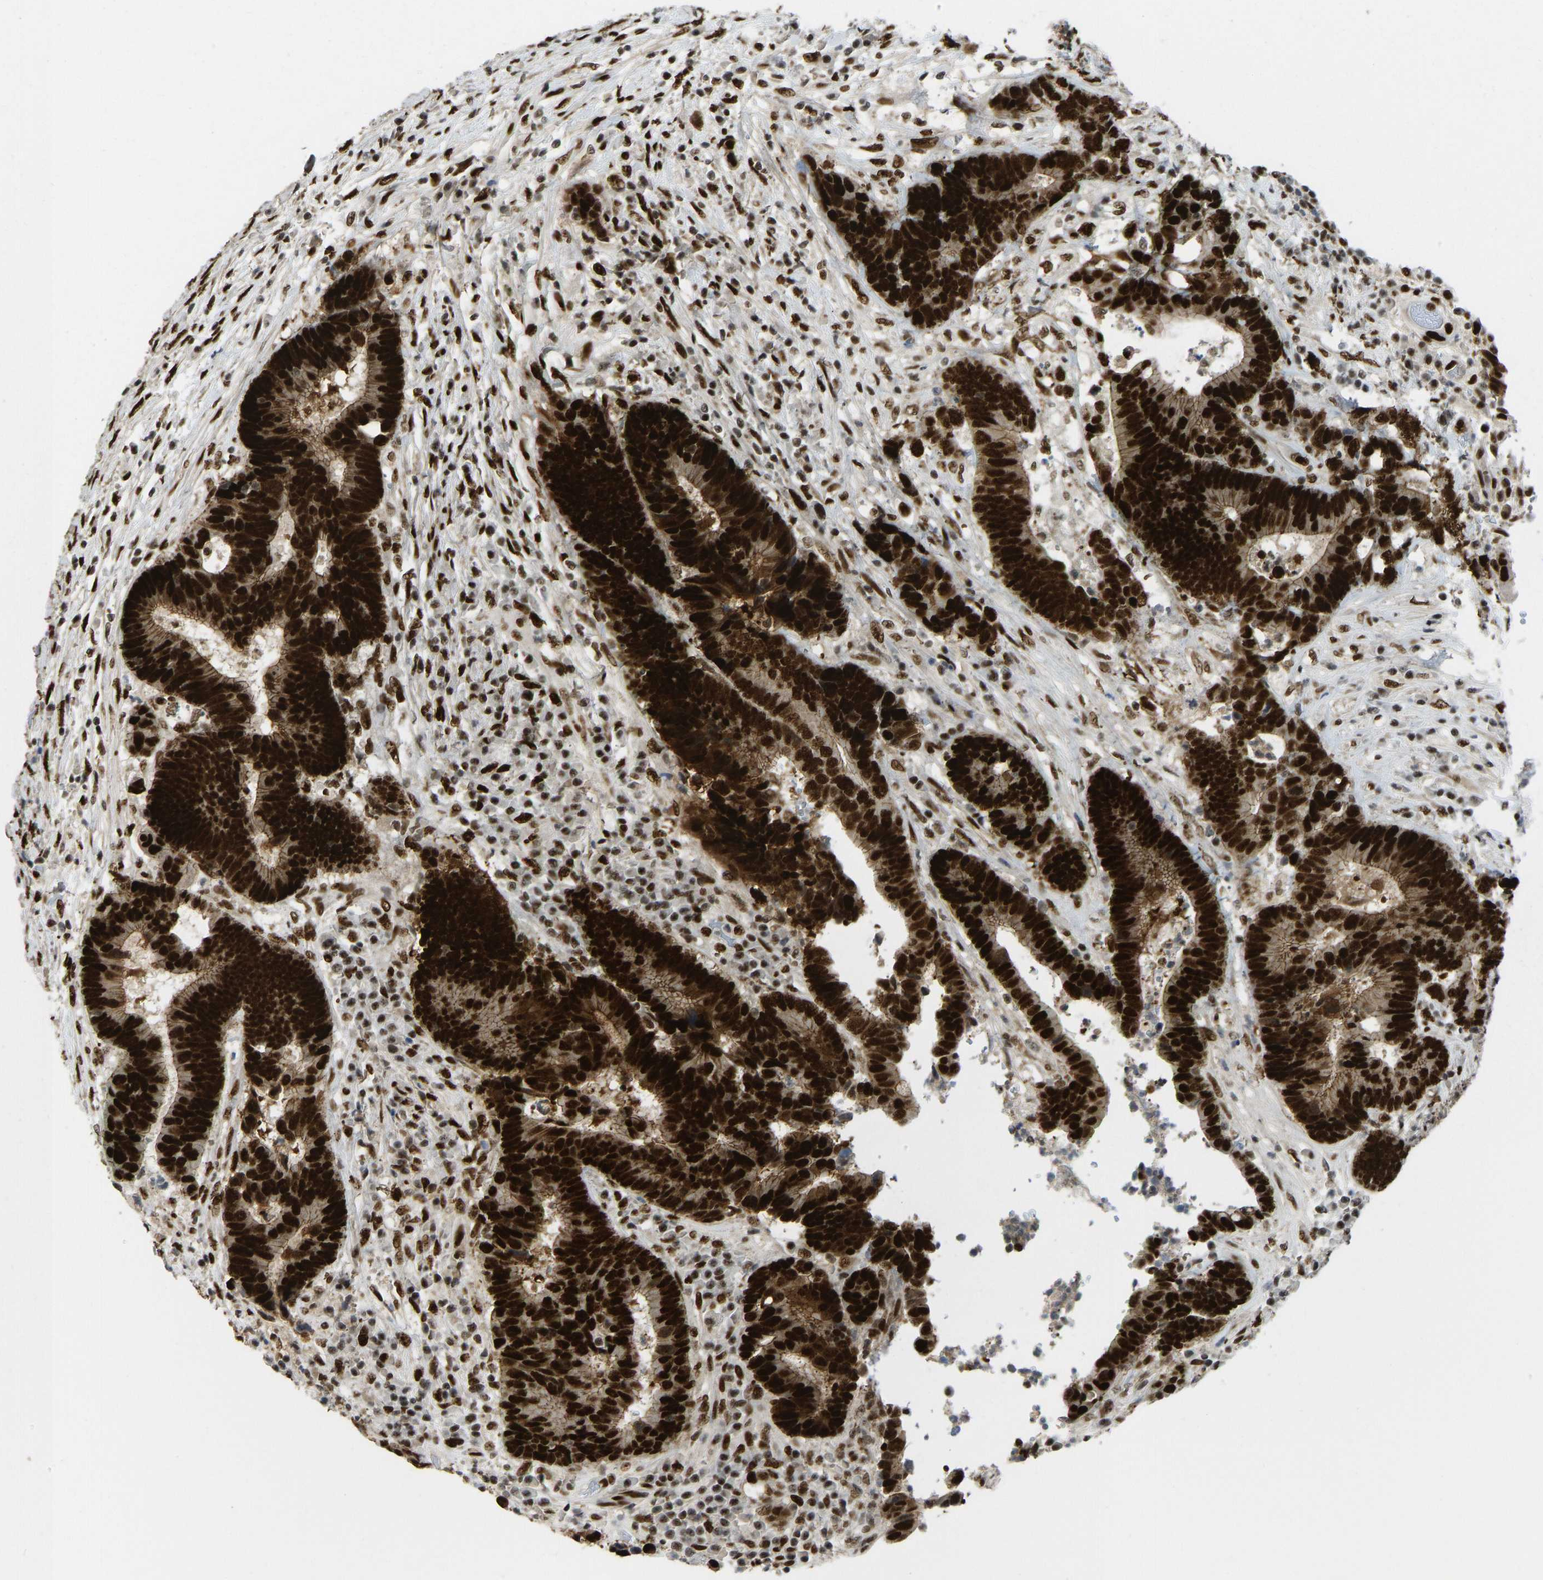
{"staining": {"intensity": "strong", "quantity": ">75%", "location": "cytoplasmic/membranous,nuclear"}, "tissue": "colorectal cancer", "cell_type": "Tumor cells", "image_type": "cancer", "snomed": [{"axis": "morphology", "description": "Adenocarcinoma, NOS"}, {"axis": "topography", "description": "Rectum"}], "caption": "Colorectal cancer stained with immunohistochemistry displays strong cytoplasmic/membranous and nuclear staining in about >75% of tumor cells.", "gene": "FOXK1", "patient": {"sex": "female", "age": 89}}